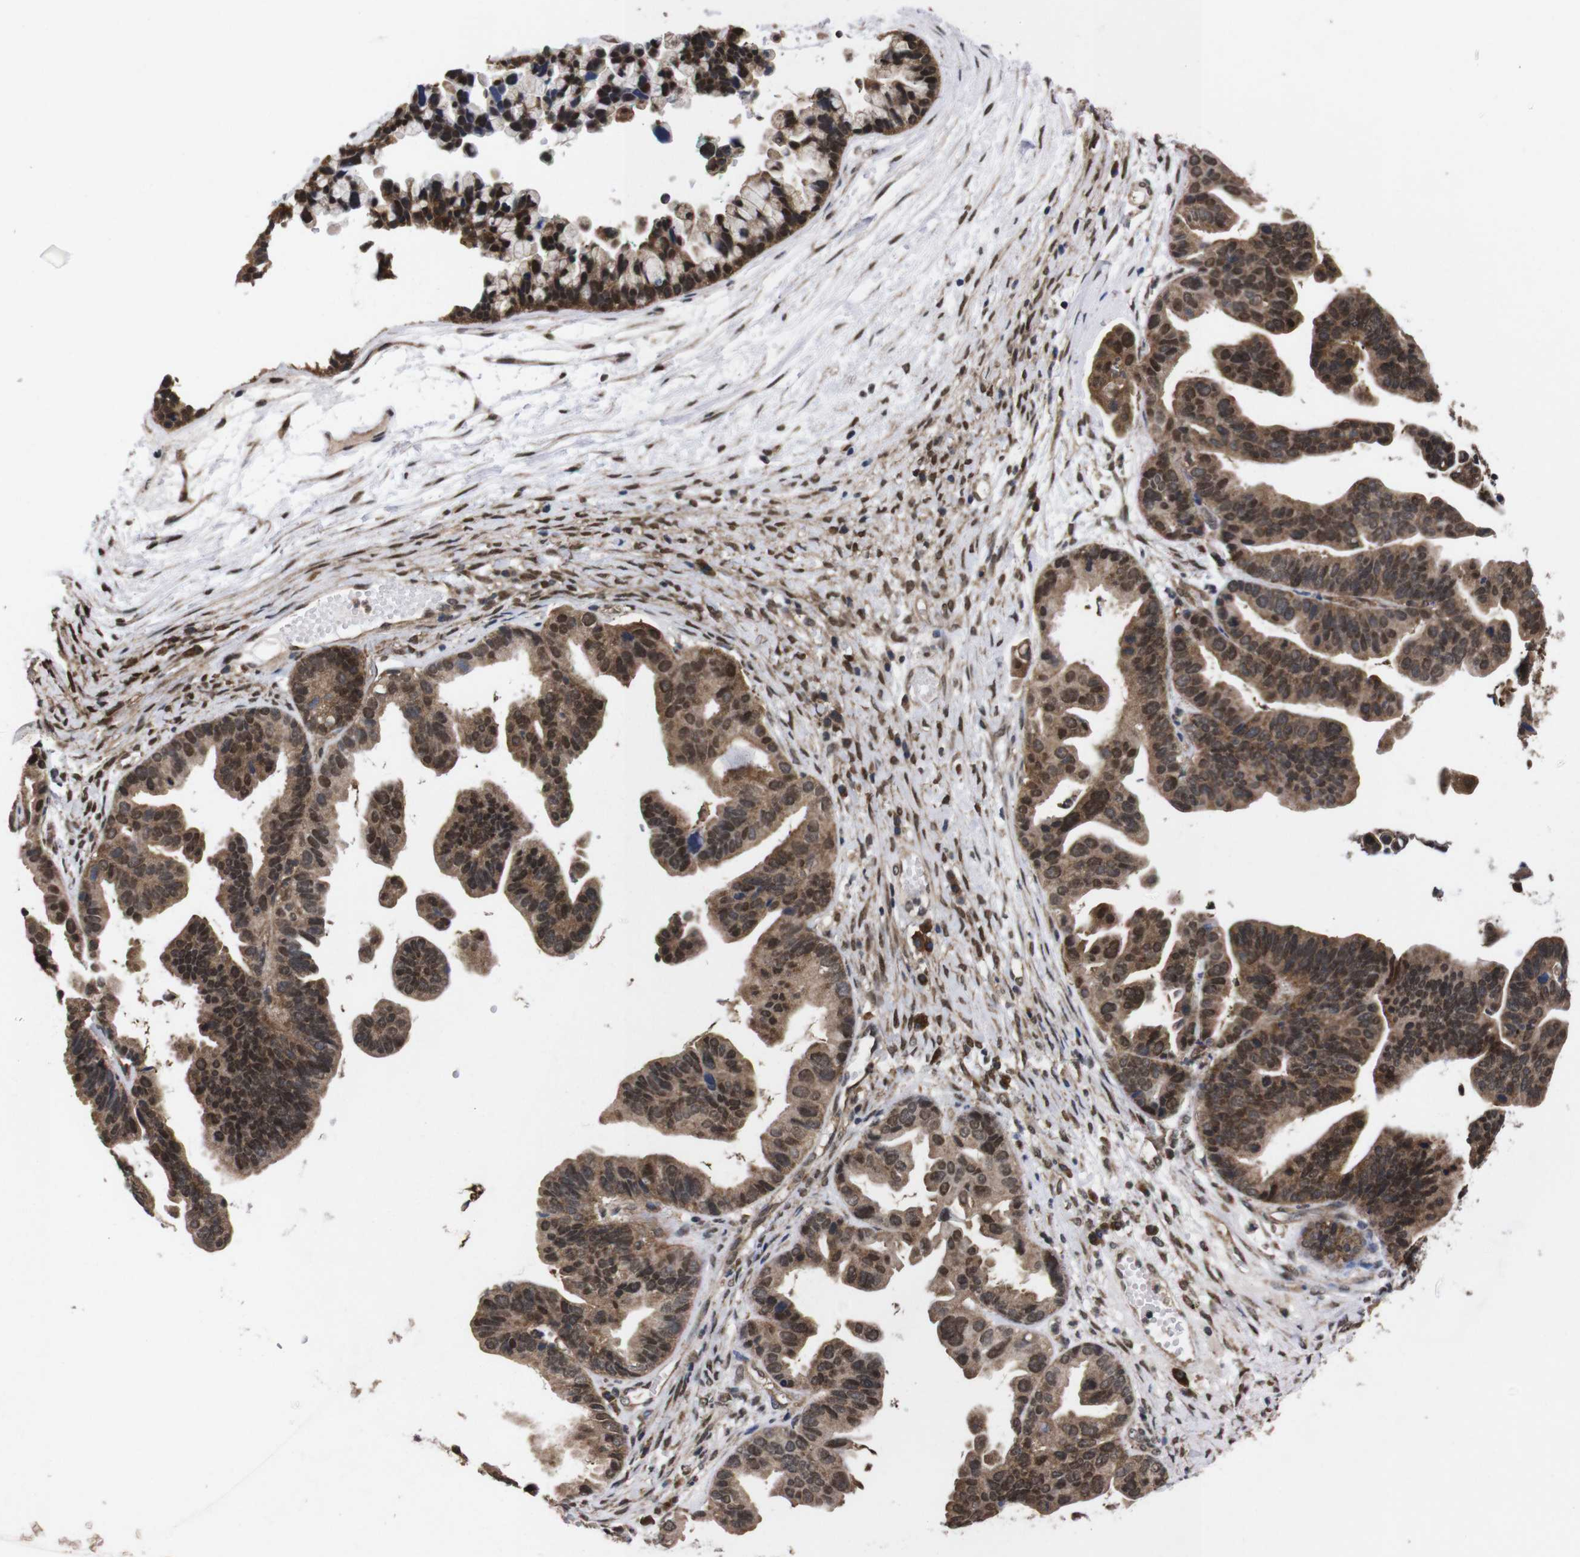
{"staining": {"intensity": "moderate", "quantity": ">75%", "location": "cytoplasmic/membranous,nuclear"}, "tissue": "ovarian cancer", "cell_type": "Tumor cells", "image_type": "cancer", "snomed": [{"axis": "morphology", "description": "Cystadenocarcinoma, serous, NOS"}, {"axis": "topography", "description": "Ovary"}], "caption": "Tumor cells display moderate cytoplasmic/membranous and nuclear expression in about >75% of cells in serous cystadenocarcinoma (ovarian). (Brightfield microscopy of DAB IHC at high magnification).", "gene": "UBQLN2", "patient": {"sex": "female", "age": 56}}